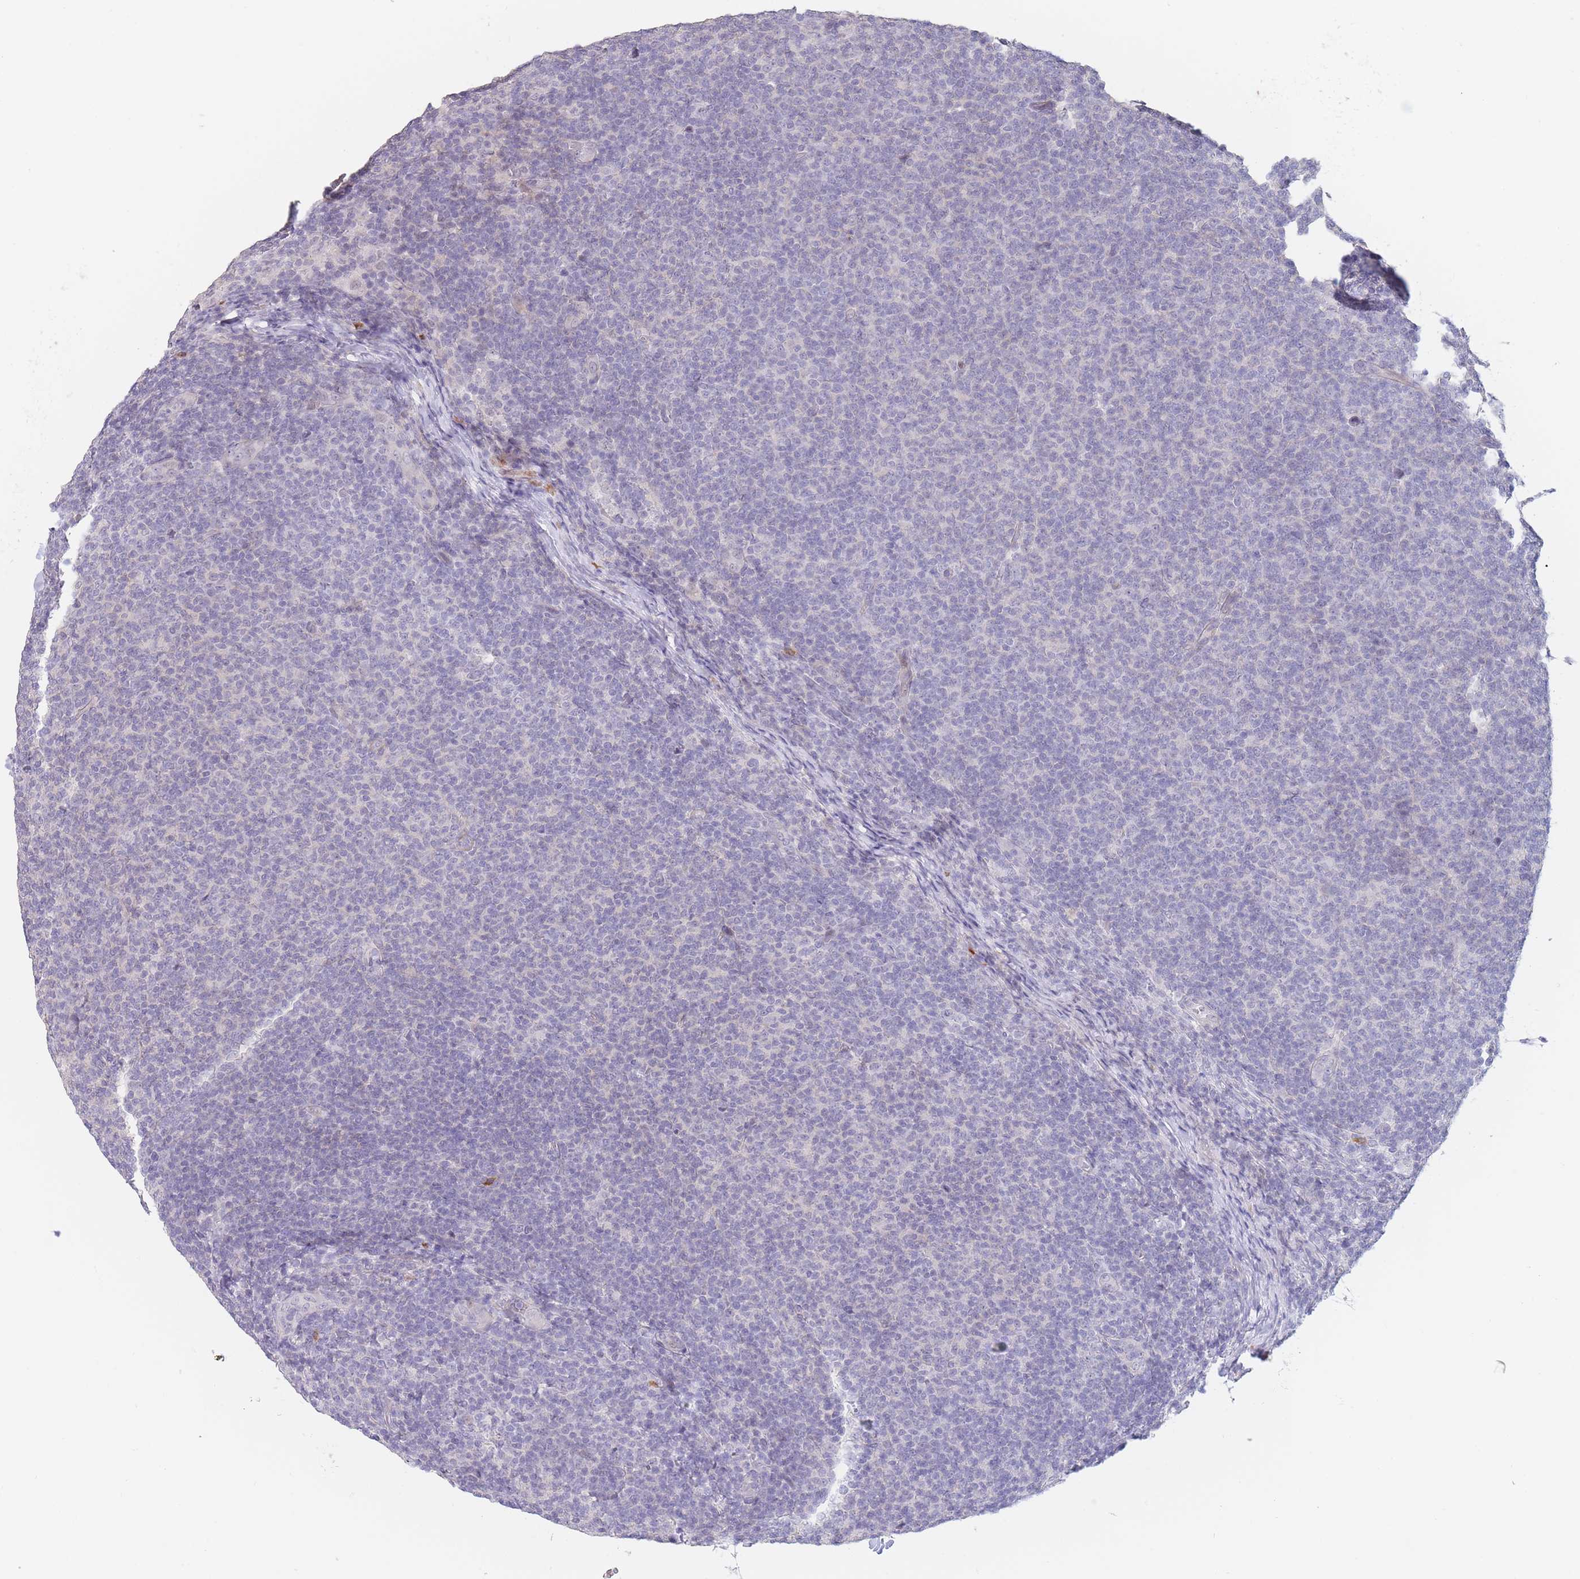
{"staining": {"intensity": "negative", "quantity": "none", "location": "none"}, "tissue": "lymphoma", "cell_type": "Tumor cells", "image_type": "cancer", "snomed": [{"axis": "morphology", "description": "Malignant lymphoma, non-Hodgkin's type, Low grade"}, {"axis": "topography", "description": "Lymph node"}], "caption": "Lymphoma was stained to show a protein in brown. There is no significant staining in tumor cells.", "gene": "ASAP3", "patient": {"sex": "male", "age": 66}}